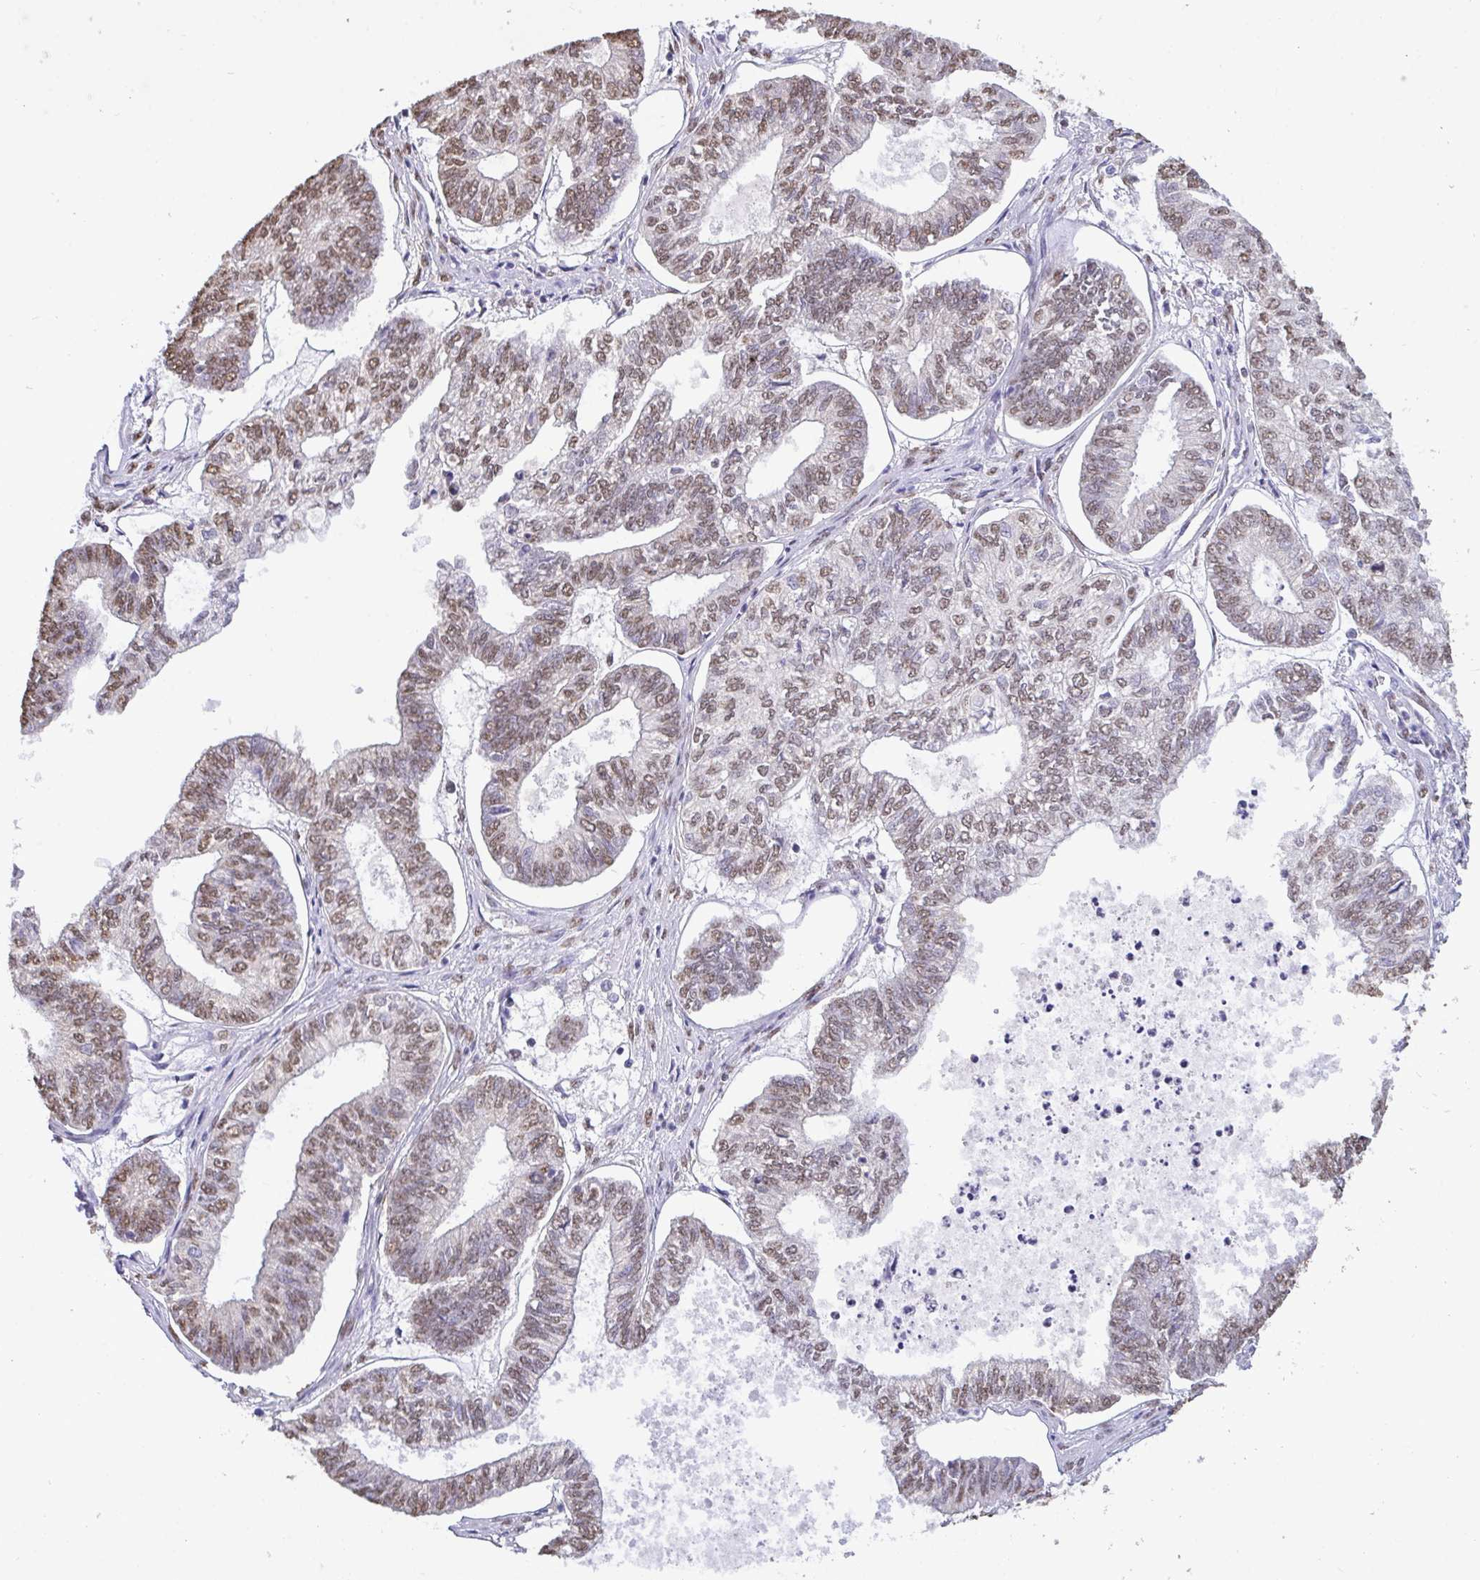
{"staining": {"intensity": "moderate", "quantity": ">75%", "location": "nuclear"}, "tissue": "ovarian cancer", "cell_type": "Tumor cells", "image_type": "cancer", "snomed": [{"axis": "morphology", "description": "Carcinoma, endometroid"}, {"axis": "topography", "description": "Ovary"}], "caption": "Immunohistochemical staining of endometroid carcinoma (ovarian) demonstrates medium levels of moderate nuclear protein staining in approximately >75% of tumor cells.", "gene": "SEMA6B", "patient": {"sex": "female", "age": 64}}